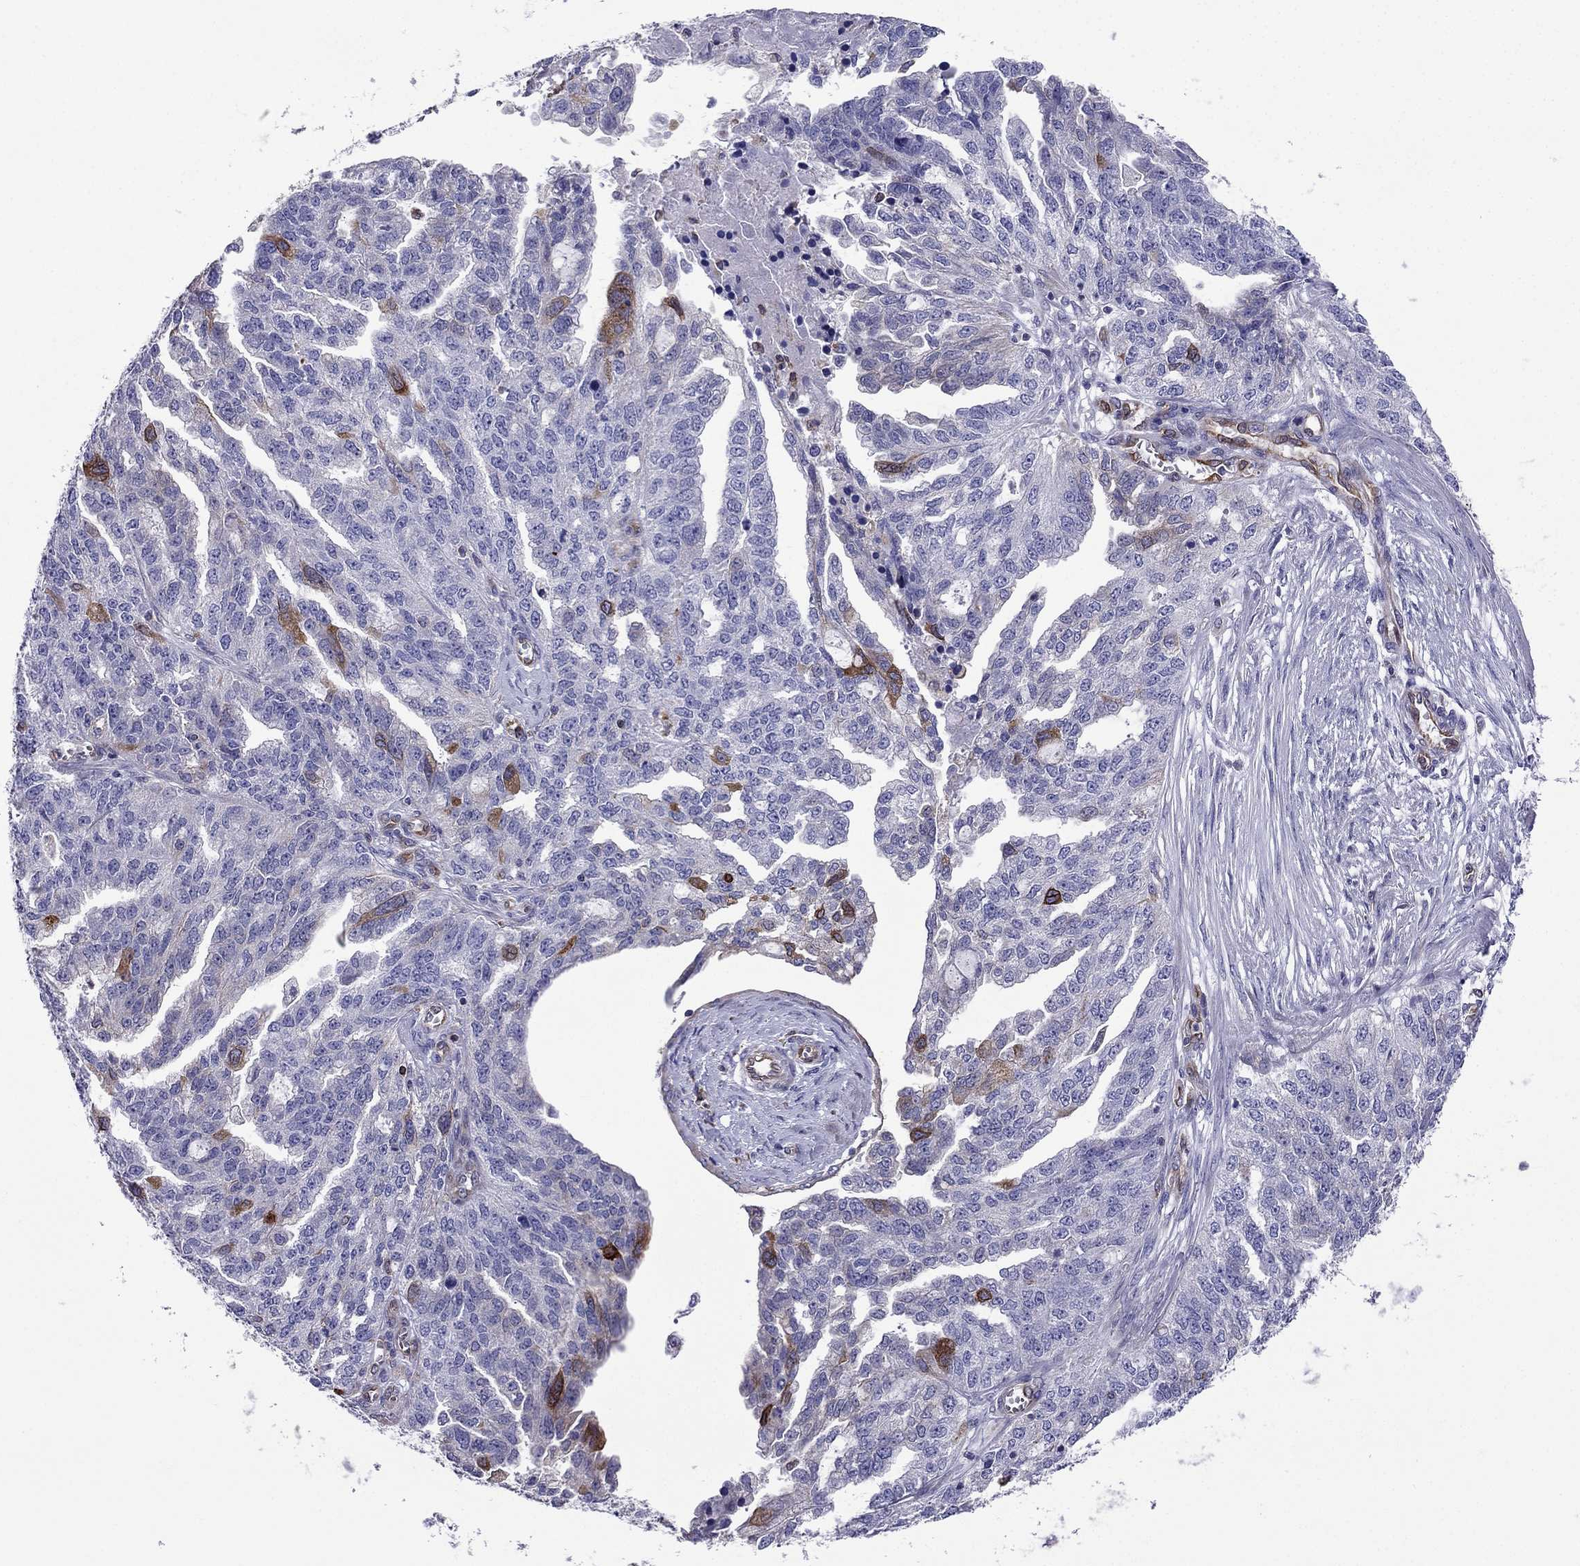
{"staining": {"intensity": "moderate", "quantity": "<25%", "location": "cytoplasmic/membranous"}, "tissue": "ovarian cancer", "cell_type": "Tumor cells", "image_type": "cancer", "snomed": [{"axis": "morphology", "description": "Cystadenocarcinoma, serous, NOS"}, {"axis": "topography", "description": "Ovary"}], "caption": "Human serous cystadenocarcinoma (ovarian) stained for a protein (brown) reveals moderate cytoplasmic/membranous positive positivity in approximately <25% of tumor cells.", "gene": "GNAL", "patient": {"sex": "female", "age": 51}}